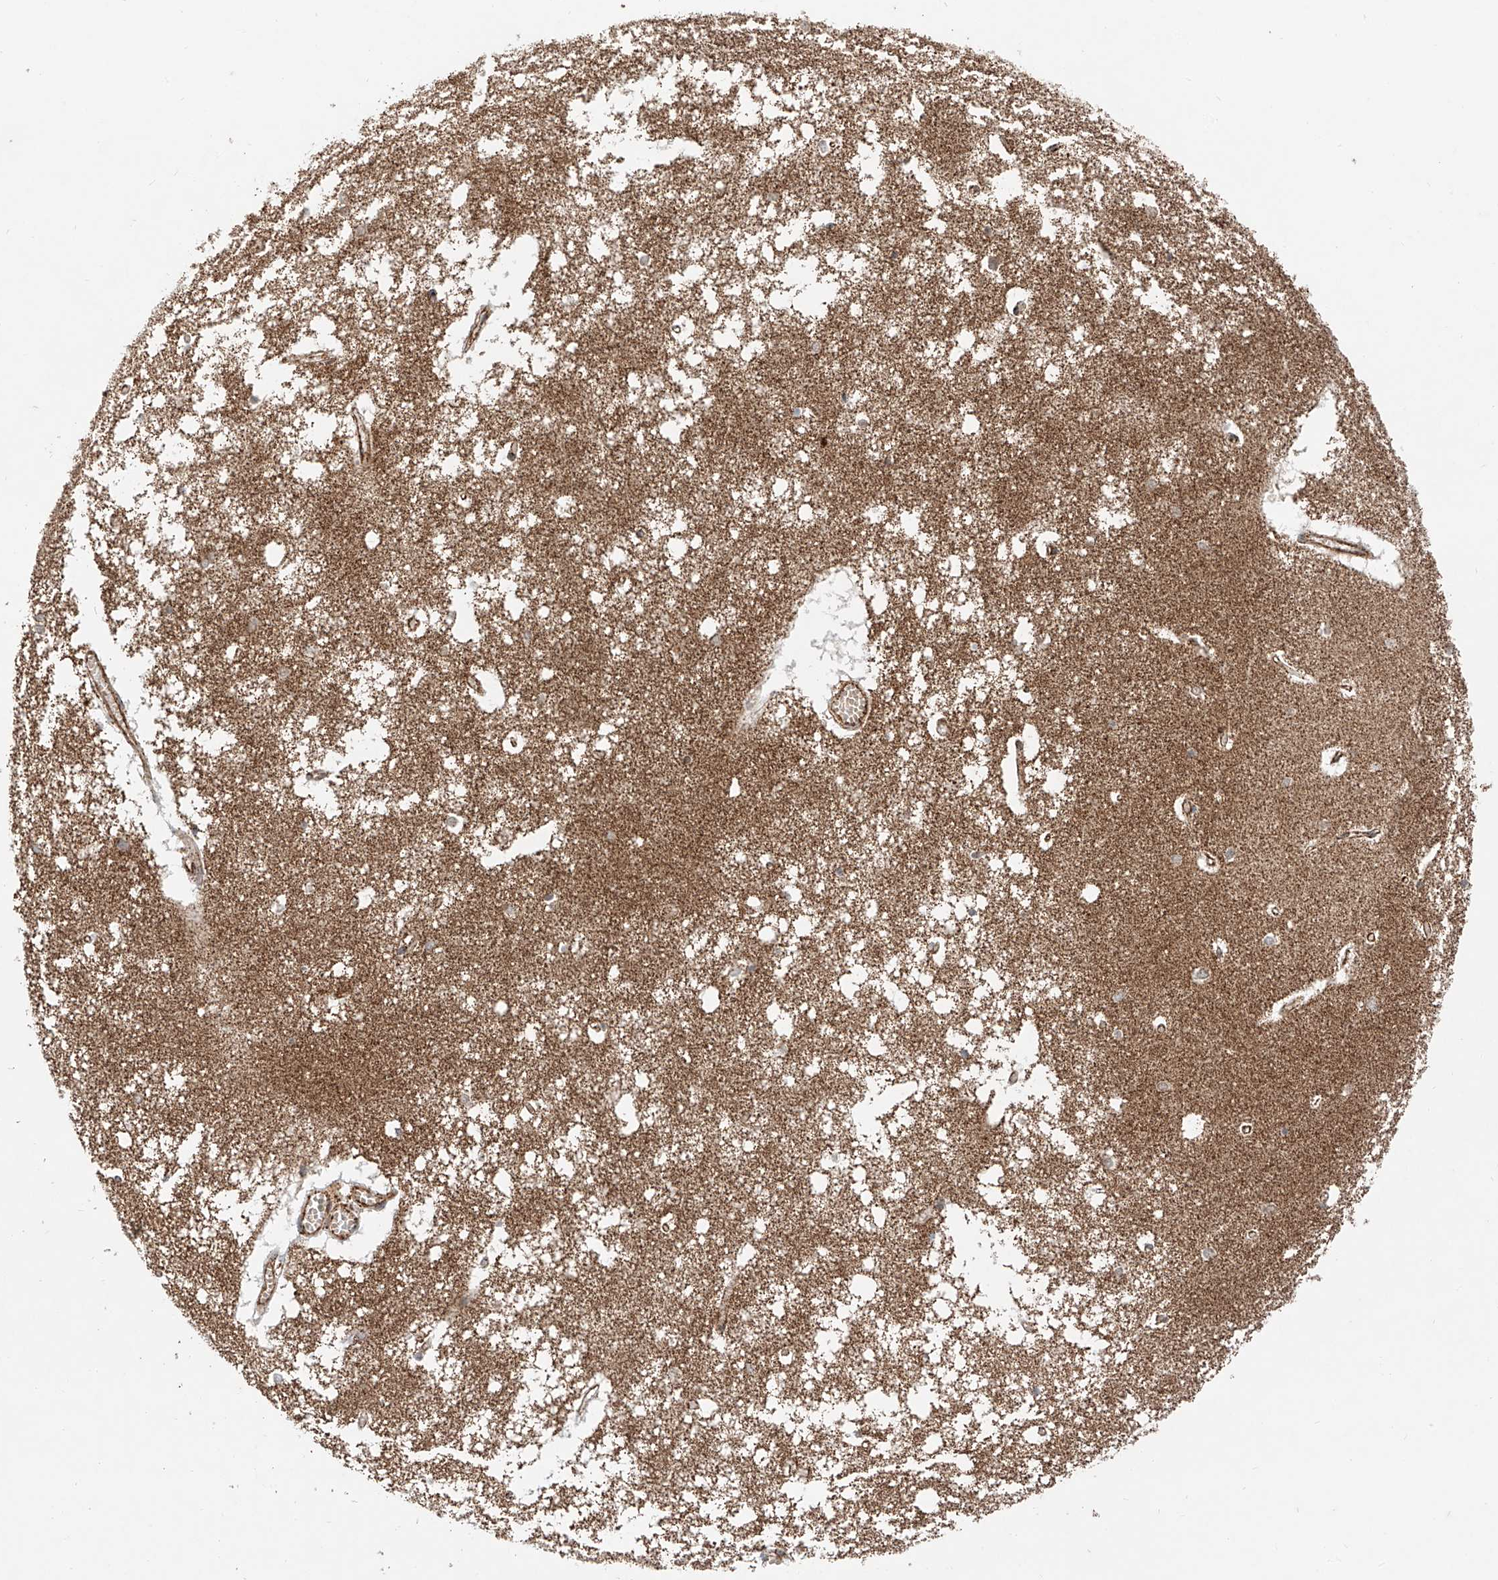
{"staining": {"intensity": "weak", "quantity": "25%-75%", "location": "cytoplasmic/membranous"}, "tissue": "hippocampus", "cell_type": "Glial cells", "image_type": "normal", "snomed": [{"axis": "morphology", "description": "Normal tissue, NOS"}, {"axis": "topography", "description": "Hippocampus"}], "caption": "Weak cytoplasmic/membranous protein staining is seen in about 25%-75% of glial cells in hippocampus.", "gene": "NDUFV3", "patient": {"sex": "male", "age": 70}}